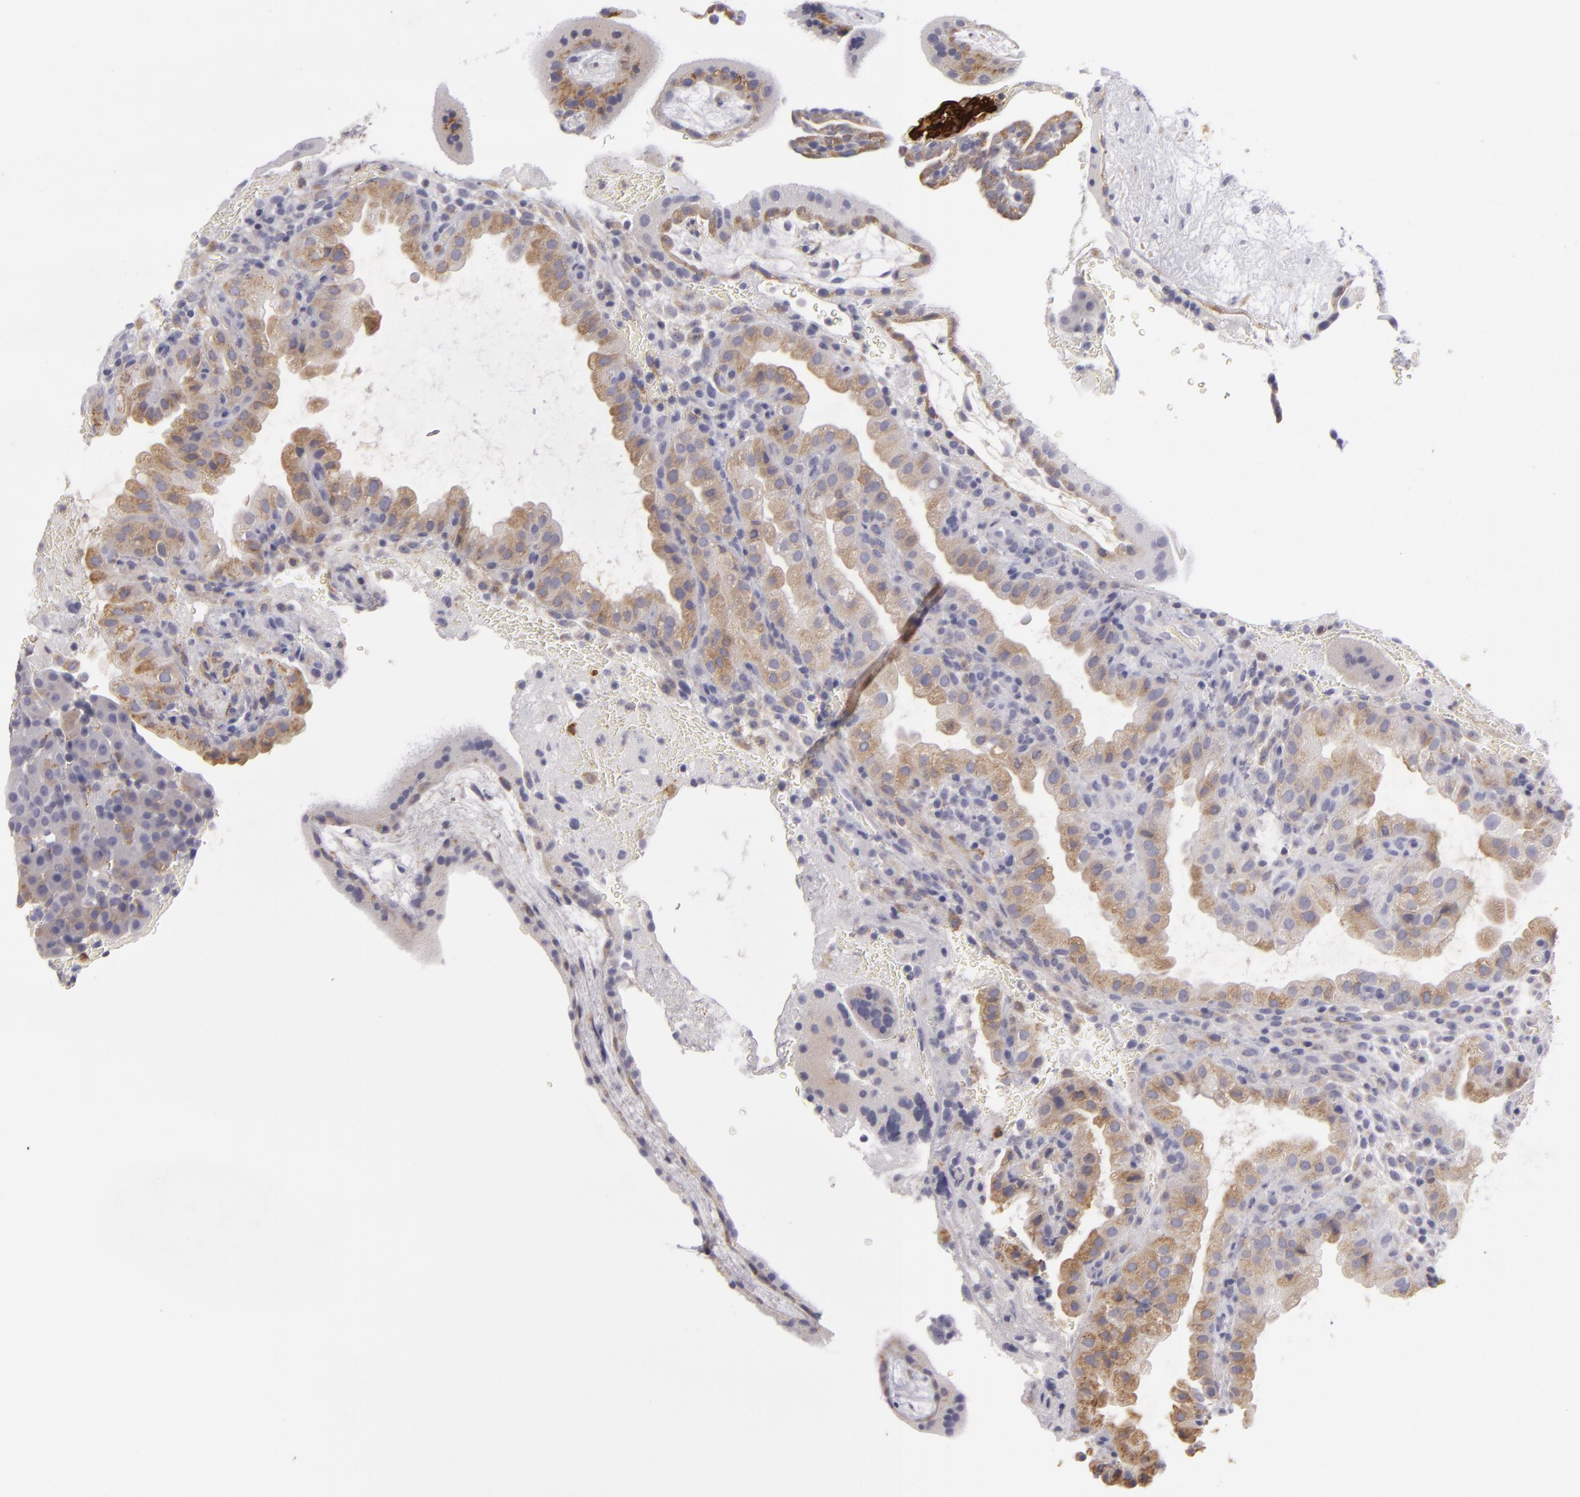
{"staining": {"intensity": "negative", "quantity": "none", "location": "none"}, "tissue": "placenta", "cell_type": "Decidual cells", "image_type": "normal", "snomed": [{"axis": "morphology", "description": "Normal tissue, NOS"}, {"axis": "topography", "description": "Placenta"}], "caption": "The IHC photomicrograph has no significant staining in decidual cells of placenta. Brightfield microscopy of immunohistochemistry (IHC) stained with DAB (brown) and hematoxylin (blue), captured at high magnification.", "gene": "TNNC1", "patient": {"sex": "female", "age": 19}}